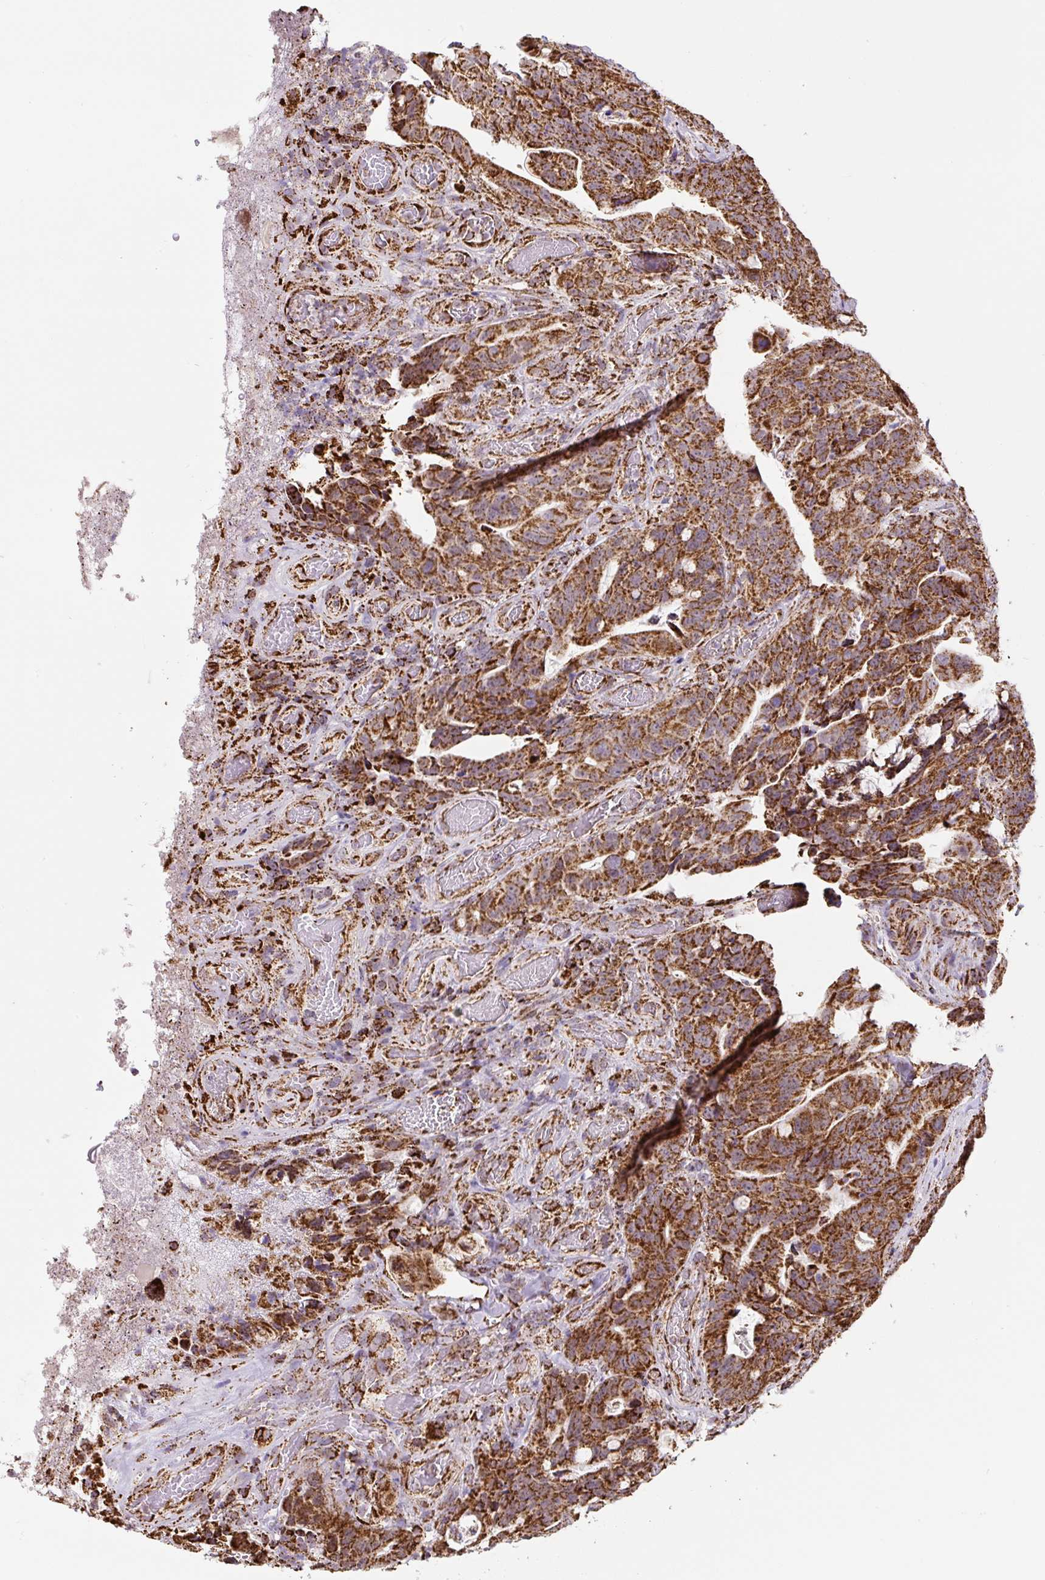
{"staining": {"intensity": "strong", "quantity": ">75%", "location": "cytoplasmic/membranous"}, "tissue": "colorectal cancer", "cell_type": "Tumor cells", "image_type": "cancer", "snomed": [{"axis": "morphology", "description": "Adenocarcinoma, NOS"}, {"axis": "topography", "description": "Colon"}], "caption": "A photomicrograph of colorectal cancer (adenocarcinoma) stained for a protein exhibits strong cytoplasmic/membranous brown staining in tumor cells.", "gene": "ATP5F1A", "patient": {"sex": "female", "age": 82}}